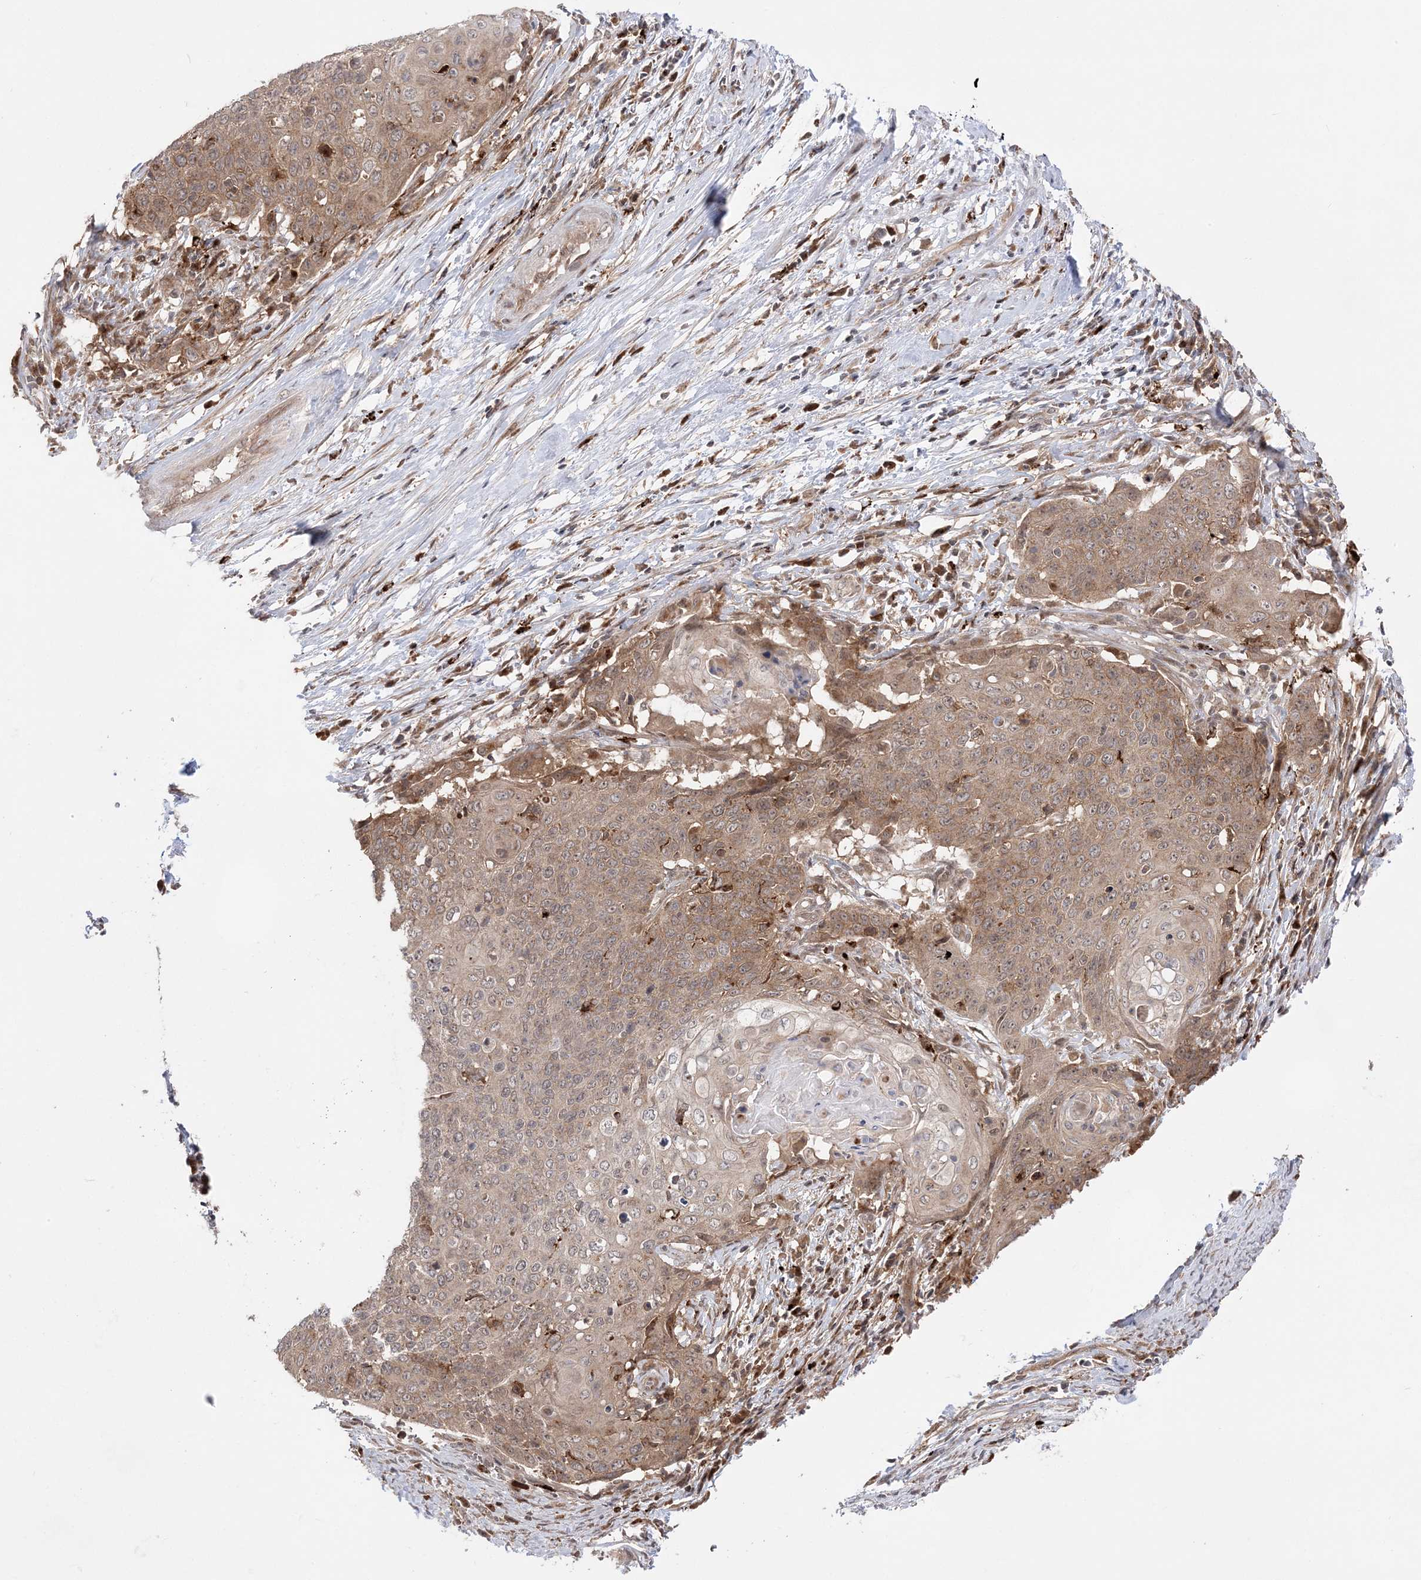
{"staining": {"intensity": "moderate", "quantity": "25%-75%", "location": "cytoplasmic/membranous"}, "tissue": "cervical cancer", "cell_type": "Tumor cells", "image_type": "cancer", "snomed": [{"axis": "morphology", "description": "Squamous cell carcinoma, NOS"}, {"axis": "topography", "description": "Cervix"}], "caption": "A photomicrograph showing moderate cytoplasmic/membranous staining in about 25%-75% of tumor cells in cervical cancer, as visualized by brown immunohistochemical staining.", "gene": "ANAPC15", "patient": {"sex": "female", "age": 39}}